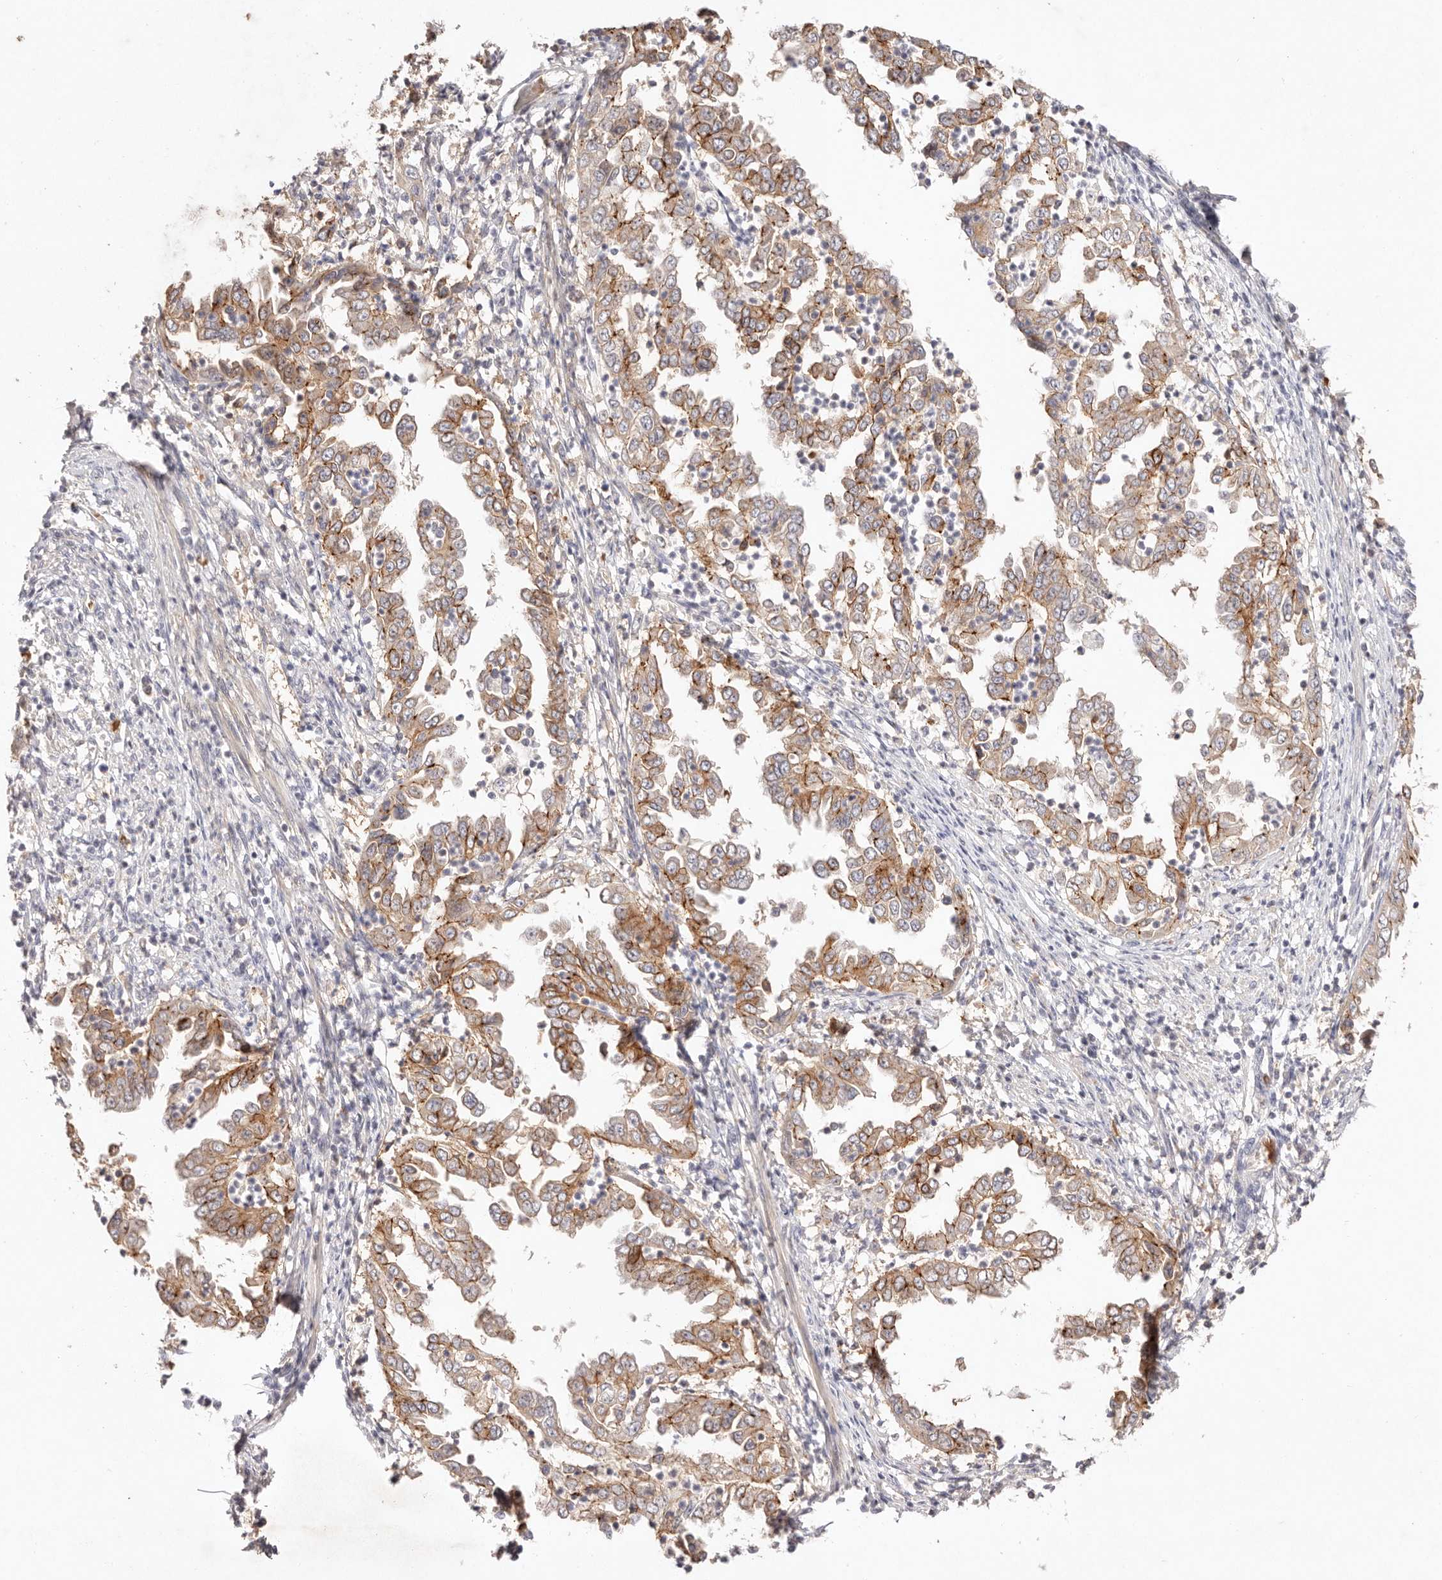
{"staining": {"intensity": "moderate", "quantity": "25%-75%", "location": "cytoplasmic/membranous"}, "tissue": "endometrial cancer", "cell_type": "Tumor cells", "image_type": "cancer", "snomed": [{"axis": "morphology", "description": "Adenocarcinoma, NOS"}, {"axis": "topography", "description": "Endometrium"}], "caption": "Protein expression analysis of human endometrial adenocarcinoma reveals moderate cytoplasmic/membranous expression in approximately 25%-75% of tumor cells.", "gene": "CXADR", "patient": {"sex": "female", "age": 85}}